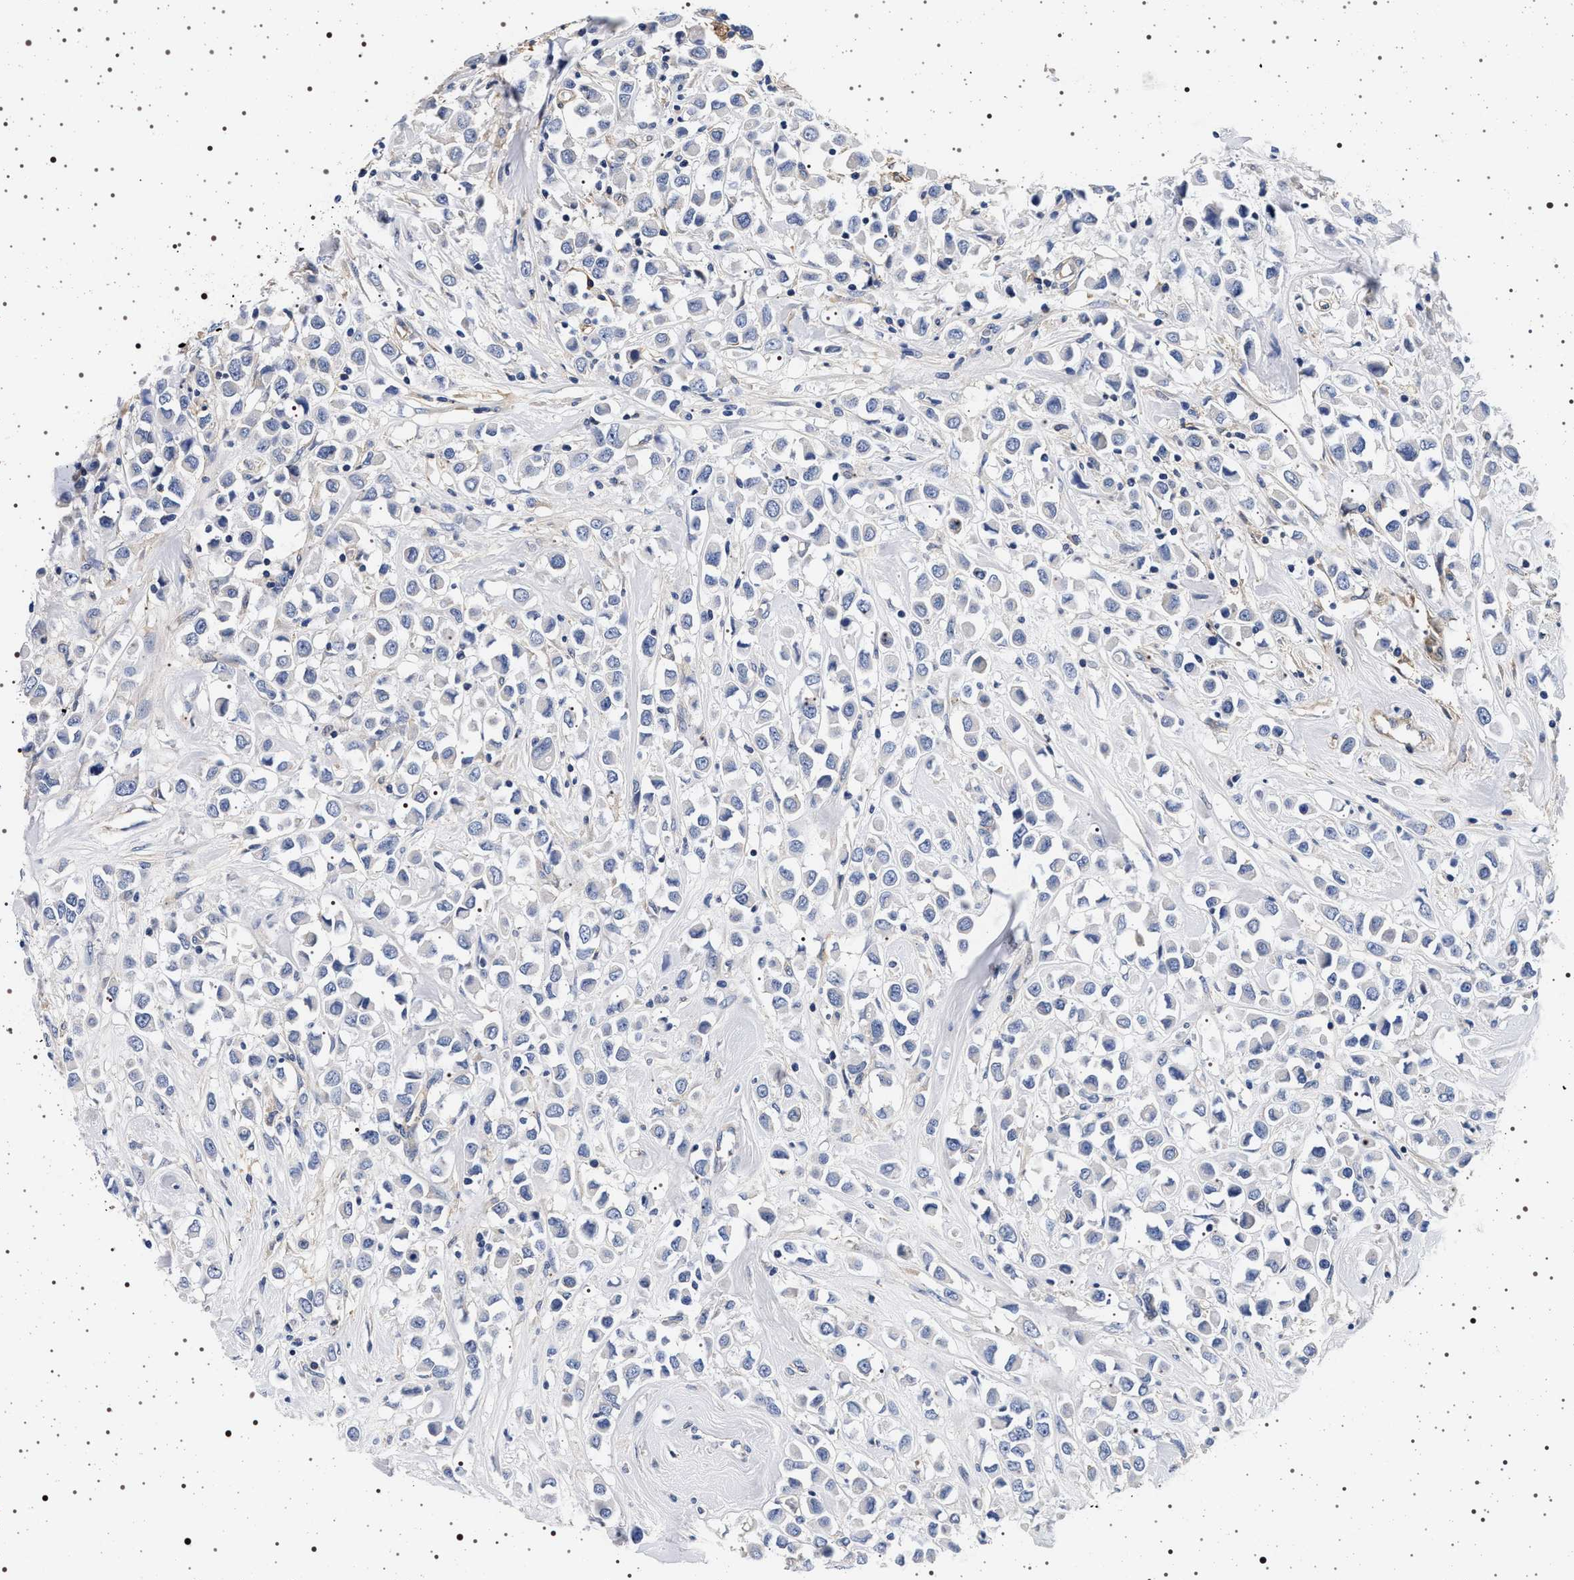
{"staining": {"intensity": "negative", "quantity": "none", "location": "none"}, "tissue": "breast cancer", "cell_type": "Tumor cells", "image_type": "cancer", "snomed": [{"axis": "morphology", "description": "Duct carcinoma"}, {"axis": "topography", "description": "Breast"}], "caption": "This is an immunohistochemistry image of infiltrating ductal carcinoma (breast). There is no positivity in tumor cells.", "gene": "HSD17B1", "patient": {"sex": "female", "age": 61}}